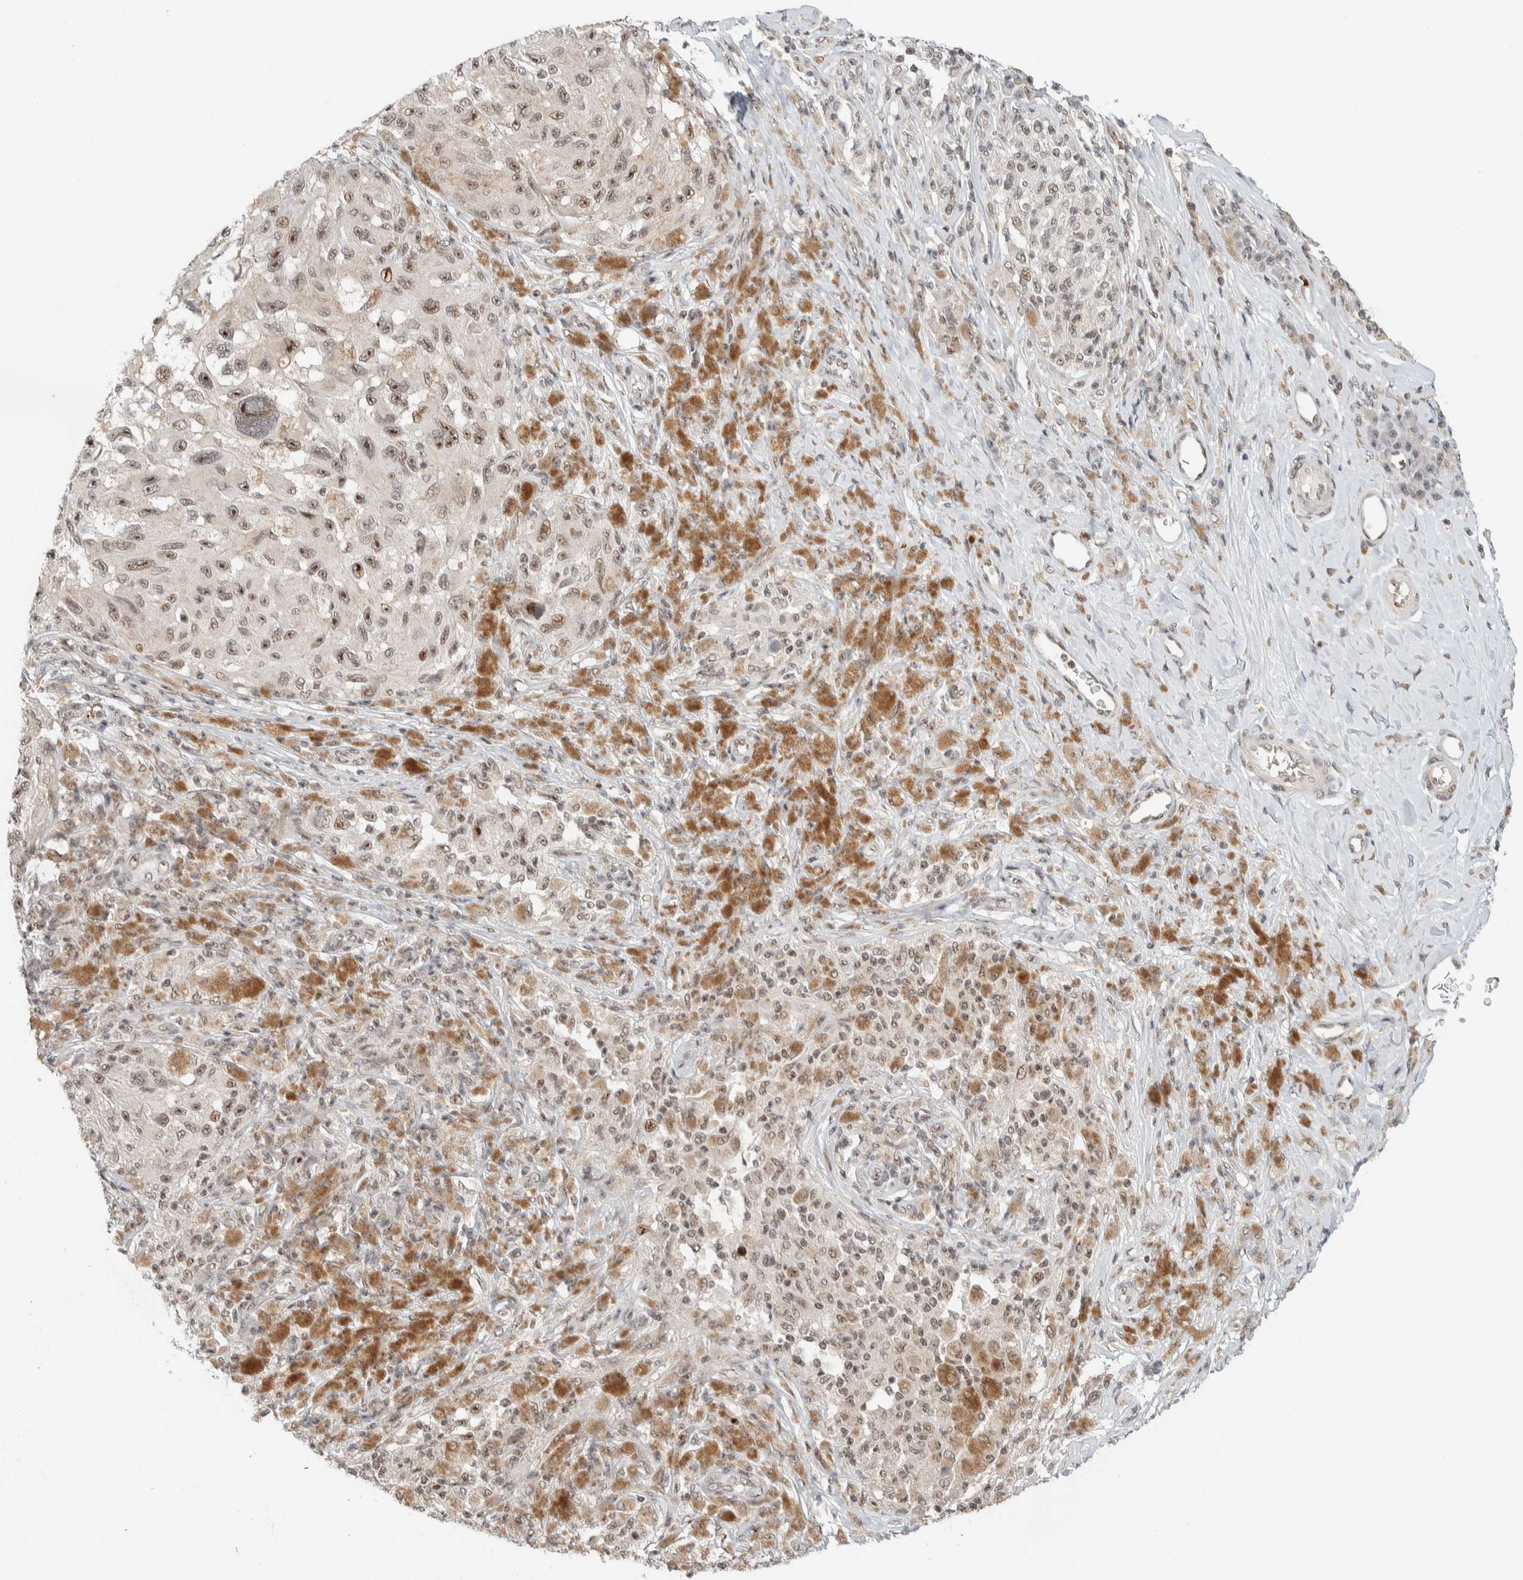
{"staining": {"intensity": "strong", "quantity": ">75%", "location": "nuclear"}, "tissue": "melanoma", "cell_type": "Tumor cells", "image_type": "cancer", "snomed": [{"axis": "morphology", "description": "Malignant melanoma, NOS"}, {"axis": "topography", "description": "Skin"}], "caption": "About >75% of tumor cells in human melanoma exhibit strong nuclear protein positivity as visualized by brown immunohistochemical staining.", "gene": "ZBTB2", "patient": {"sex": "female", "age": 73}}